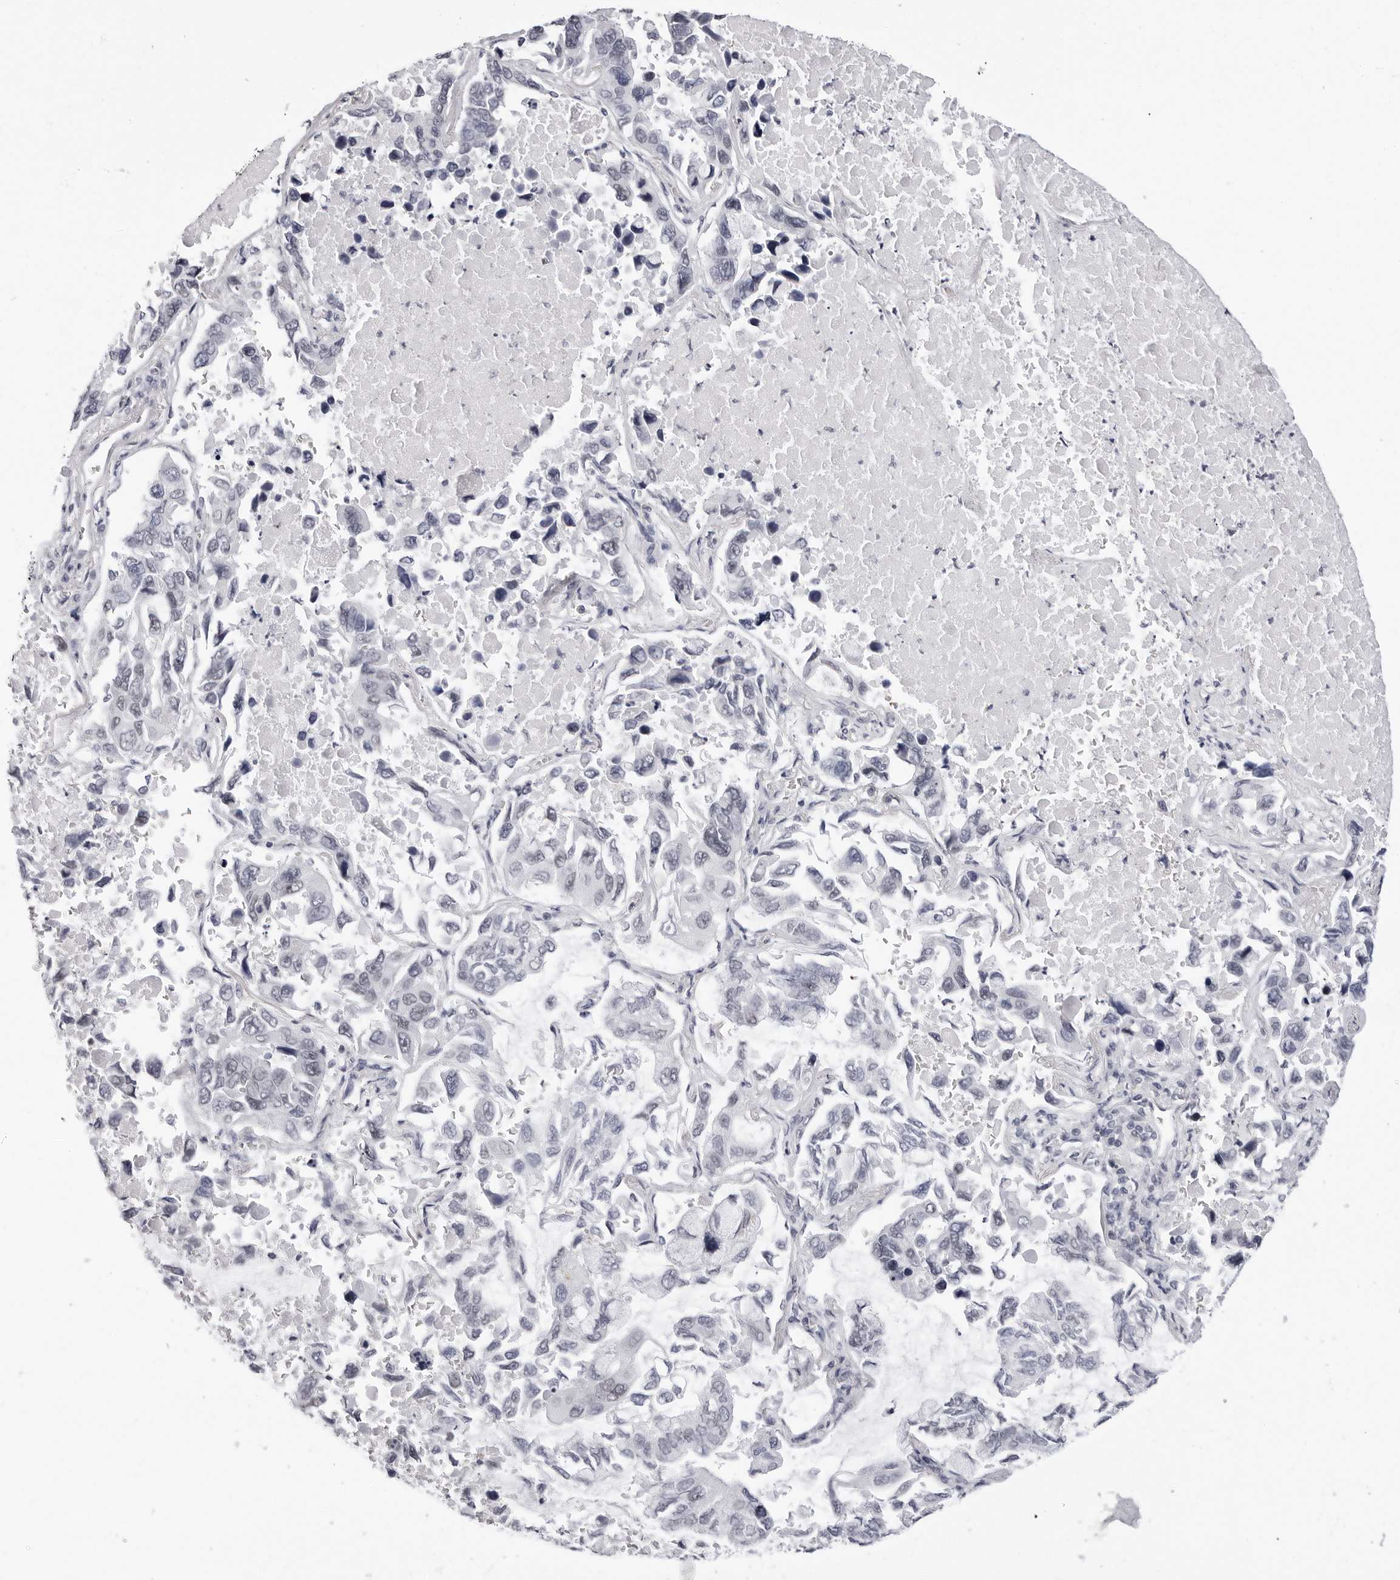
{"staining": {"intensity": "negative", "quantity": "none", "location": "none"}, "tissue": "lung cancer", "cell_type": "Tumor cells", "image_type": "cancer", "snomed": [{"axis": "morphology", "description": "Adenocarcinoma, NOS"}, {"axis": "topography", "description": "Lung"}], "caption": "Immunohistochemical staining of human lung cancer reveals no significant expression in tumor cells.", "gene": "VEZF1", "patient": {"sex": "male", "age": 64}}